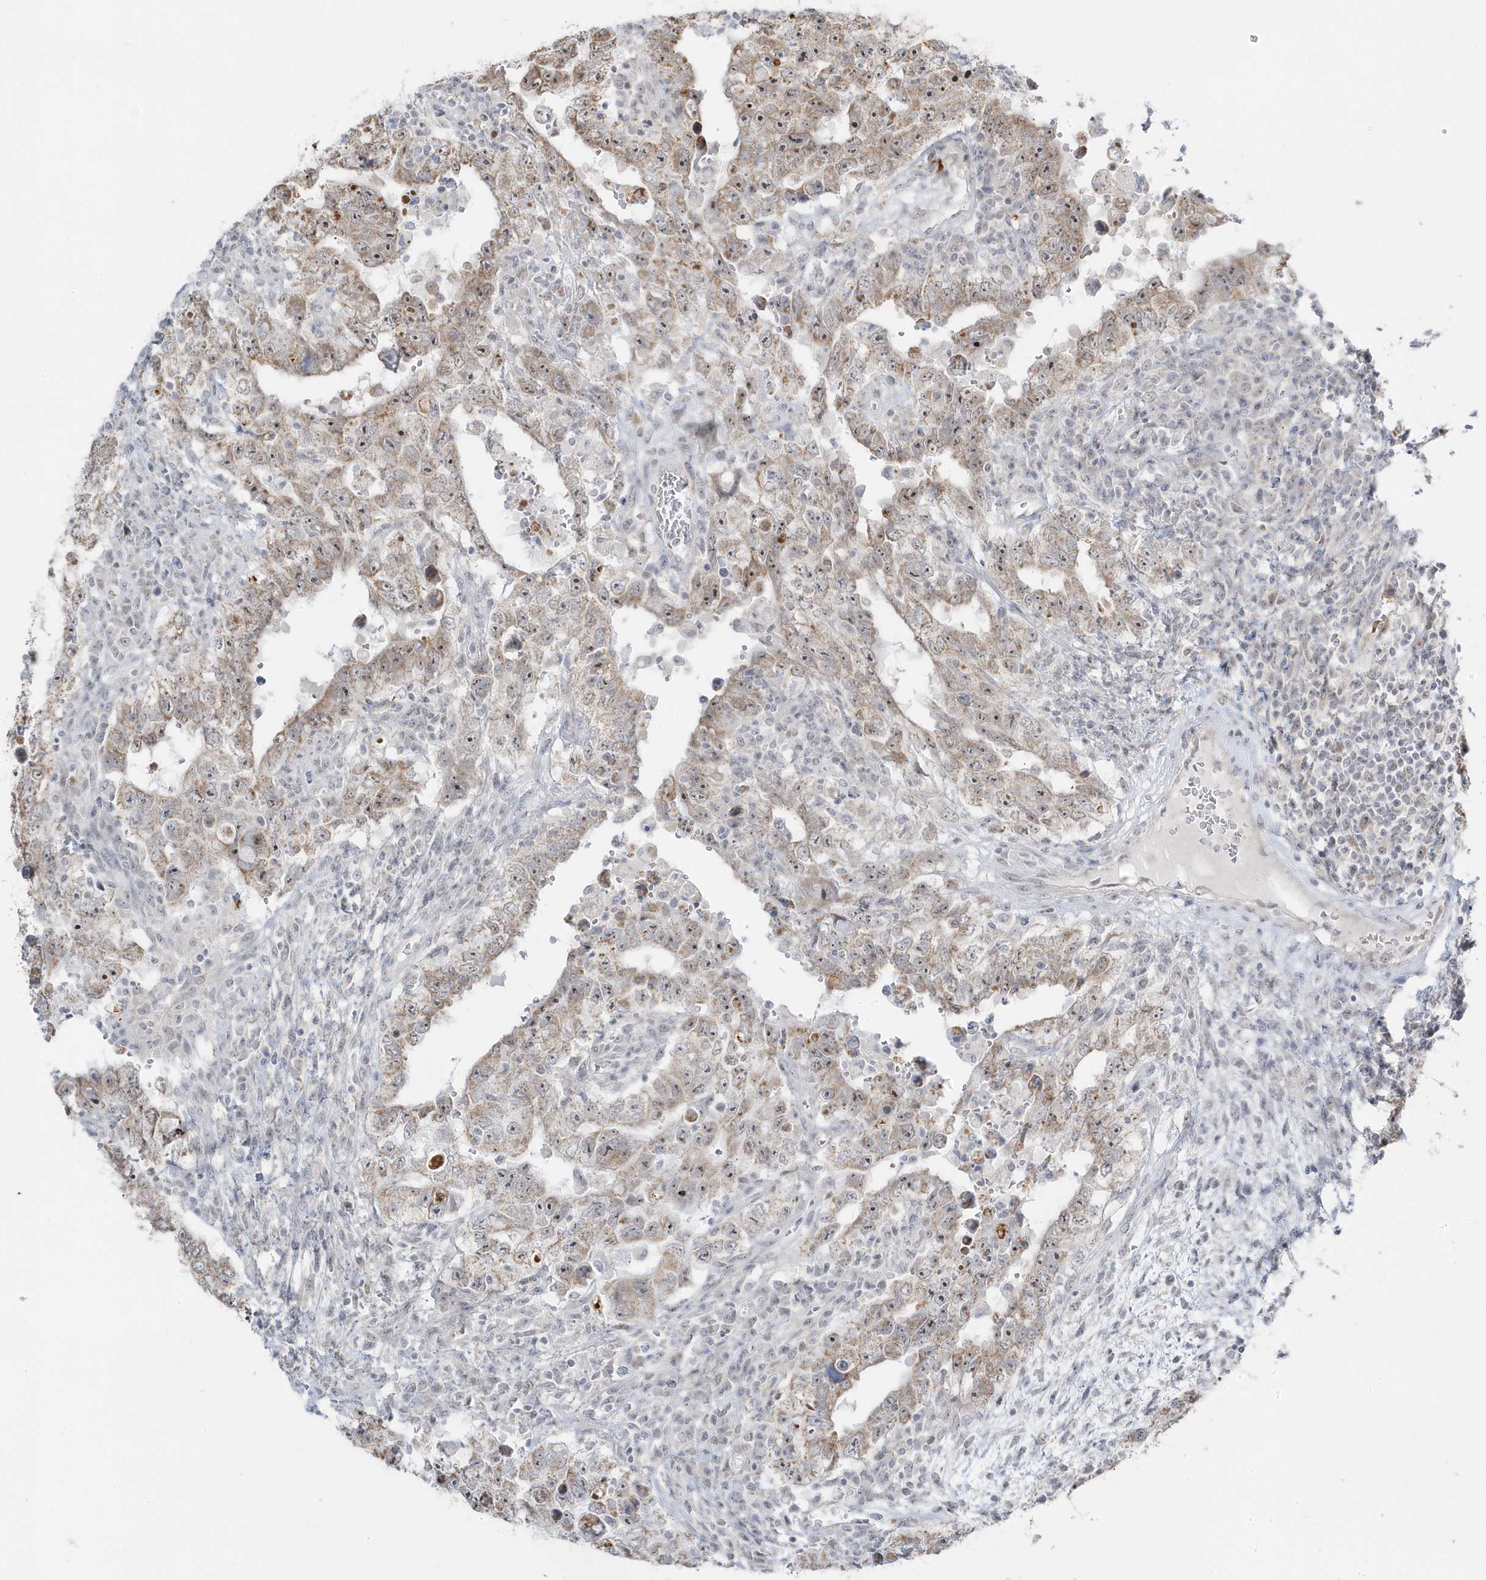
{"staining": {"intensity": "moderate", "quantity": "25%-75%", "location": "cytoplasmic/membranous,nuclear"}, "tissue": "testis cancer", "cell_type": "Tumor cells", "image_type": "cancer", "snomed": [{"axis": "morphology", "description": "Carcinoma, Embryonal, NOS"}, {"axis": "topography", "description": "Testis"}], "caption": "An image showing moderate cytoplasmic/membranous and nuclear staining in about 25%-75% of tumor cells in testis cancer (embryonal carcinoma), as visualized by brown immunohistochemical staining.", "gene": "TSEN15", "patient": {"sex": "male", "age": 26}}